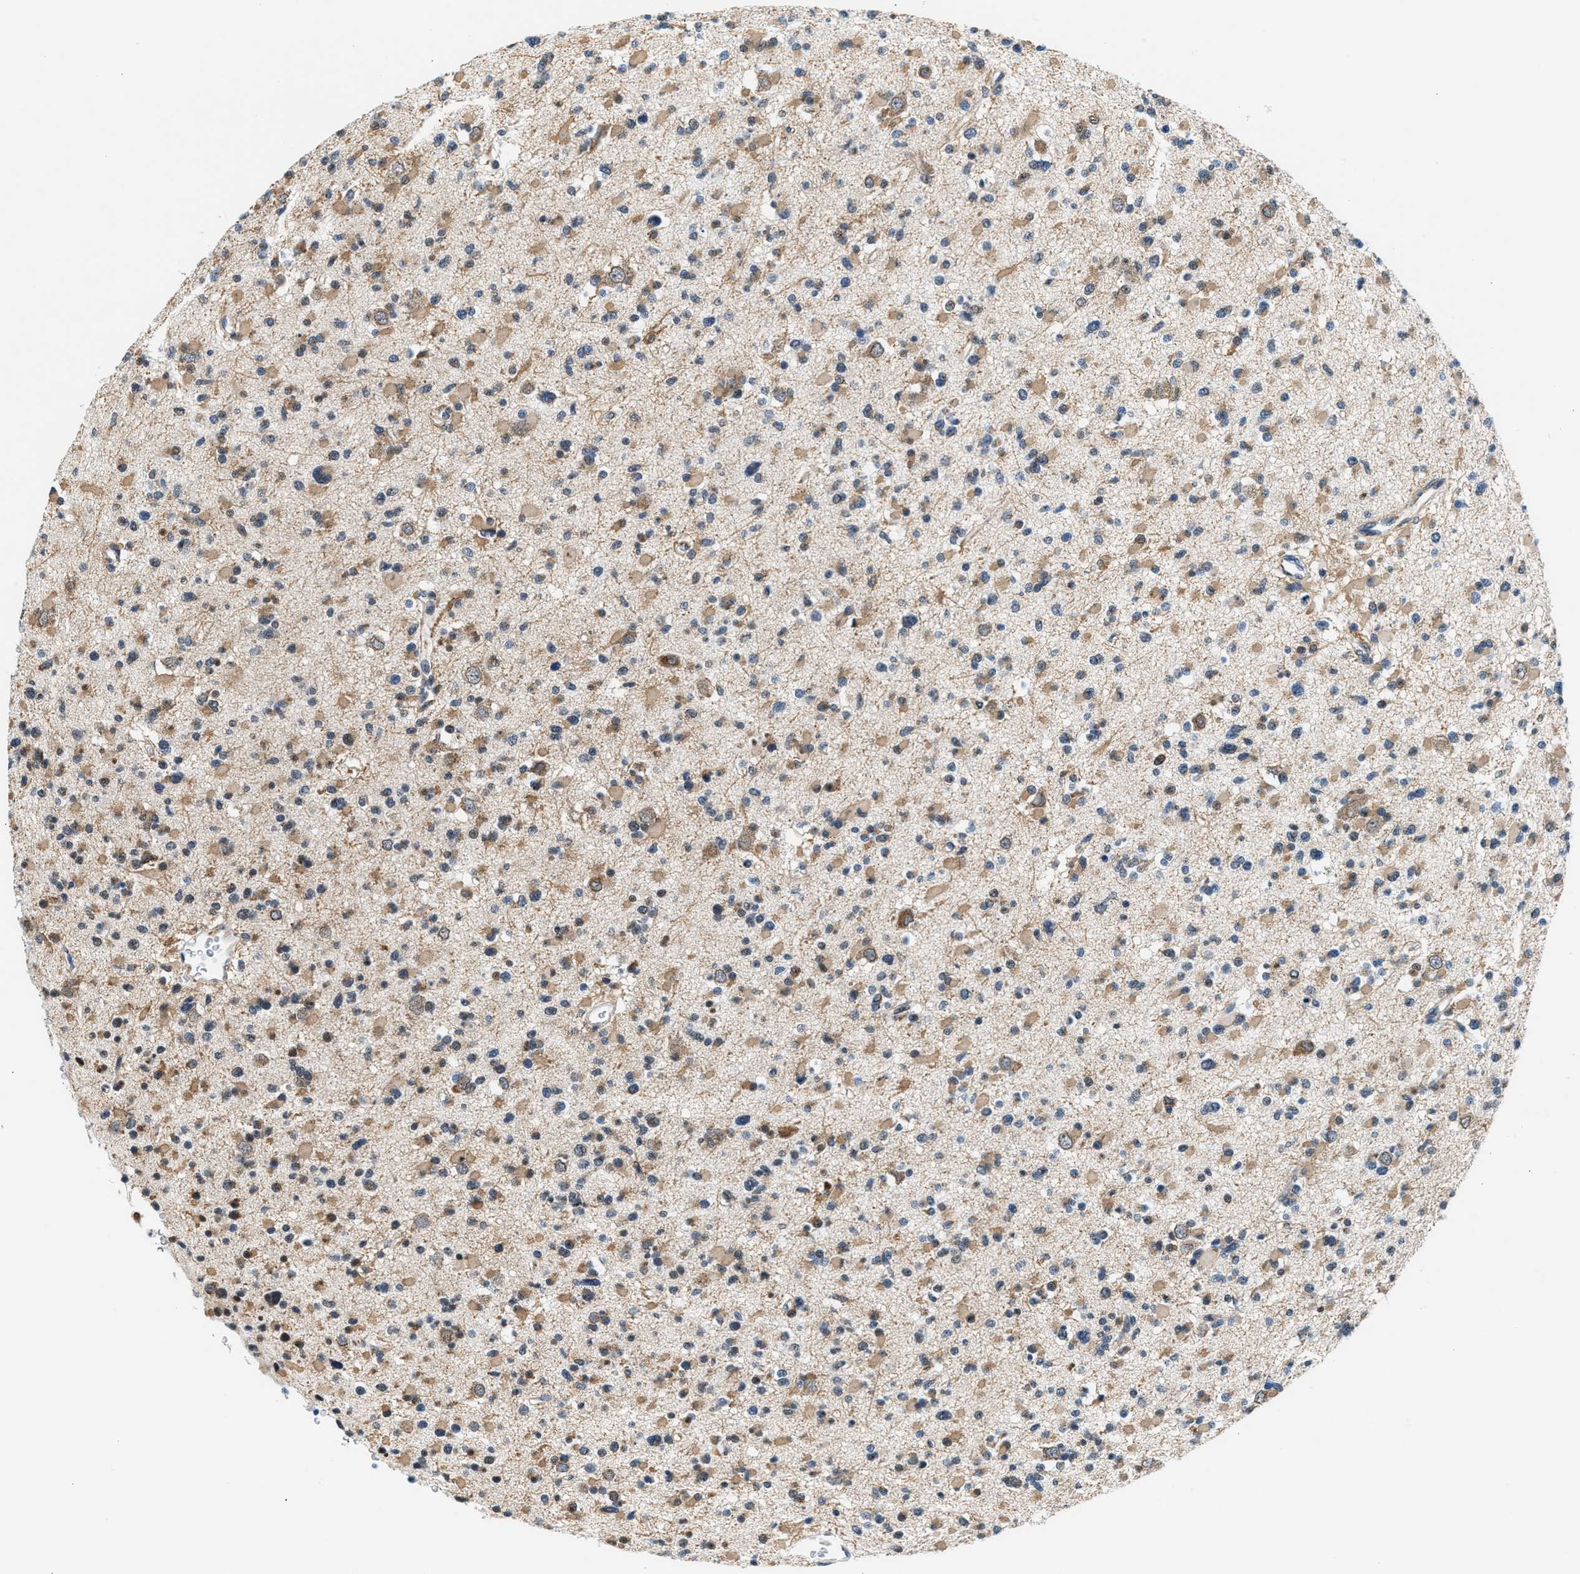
{"staining": {"intensity": "weak", "quantity": ">75%", "location": "cytoplasmic/membranous"}, "tissue": "glioma", "cell_type": "Tumor cells", "image_type": "cancer", "snomed": [{"axis": "morphology", "description": "Glioma, malignant, Low grade"}, {"axis": "topography", "description": "Brain"}], "caption": "This photomicrograph reveals IHC staining of human glioma, with low weak cytoplasmic/membranous staining in about >75% of tumor cells.", "gene": "KCNMB2", "patient": {"sex": "female", "age": 22}}